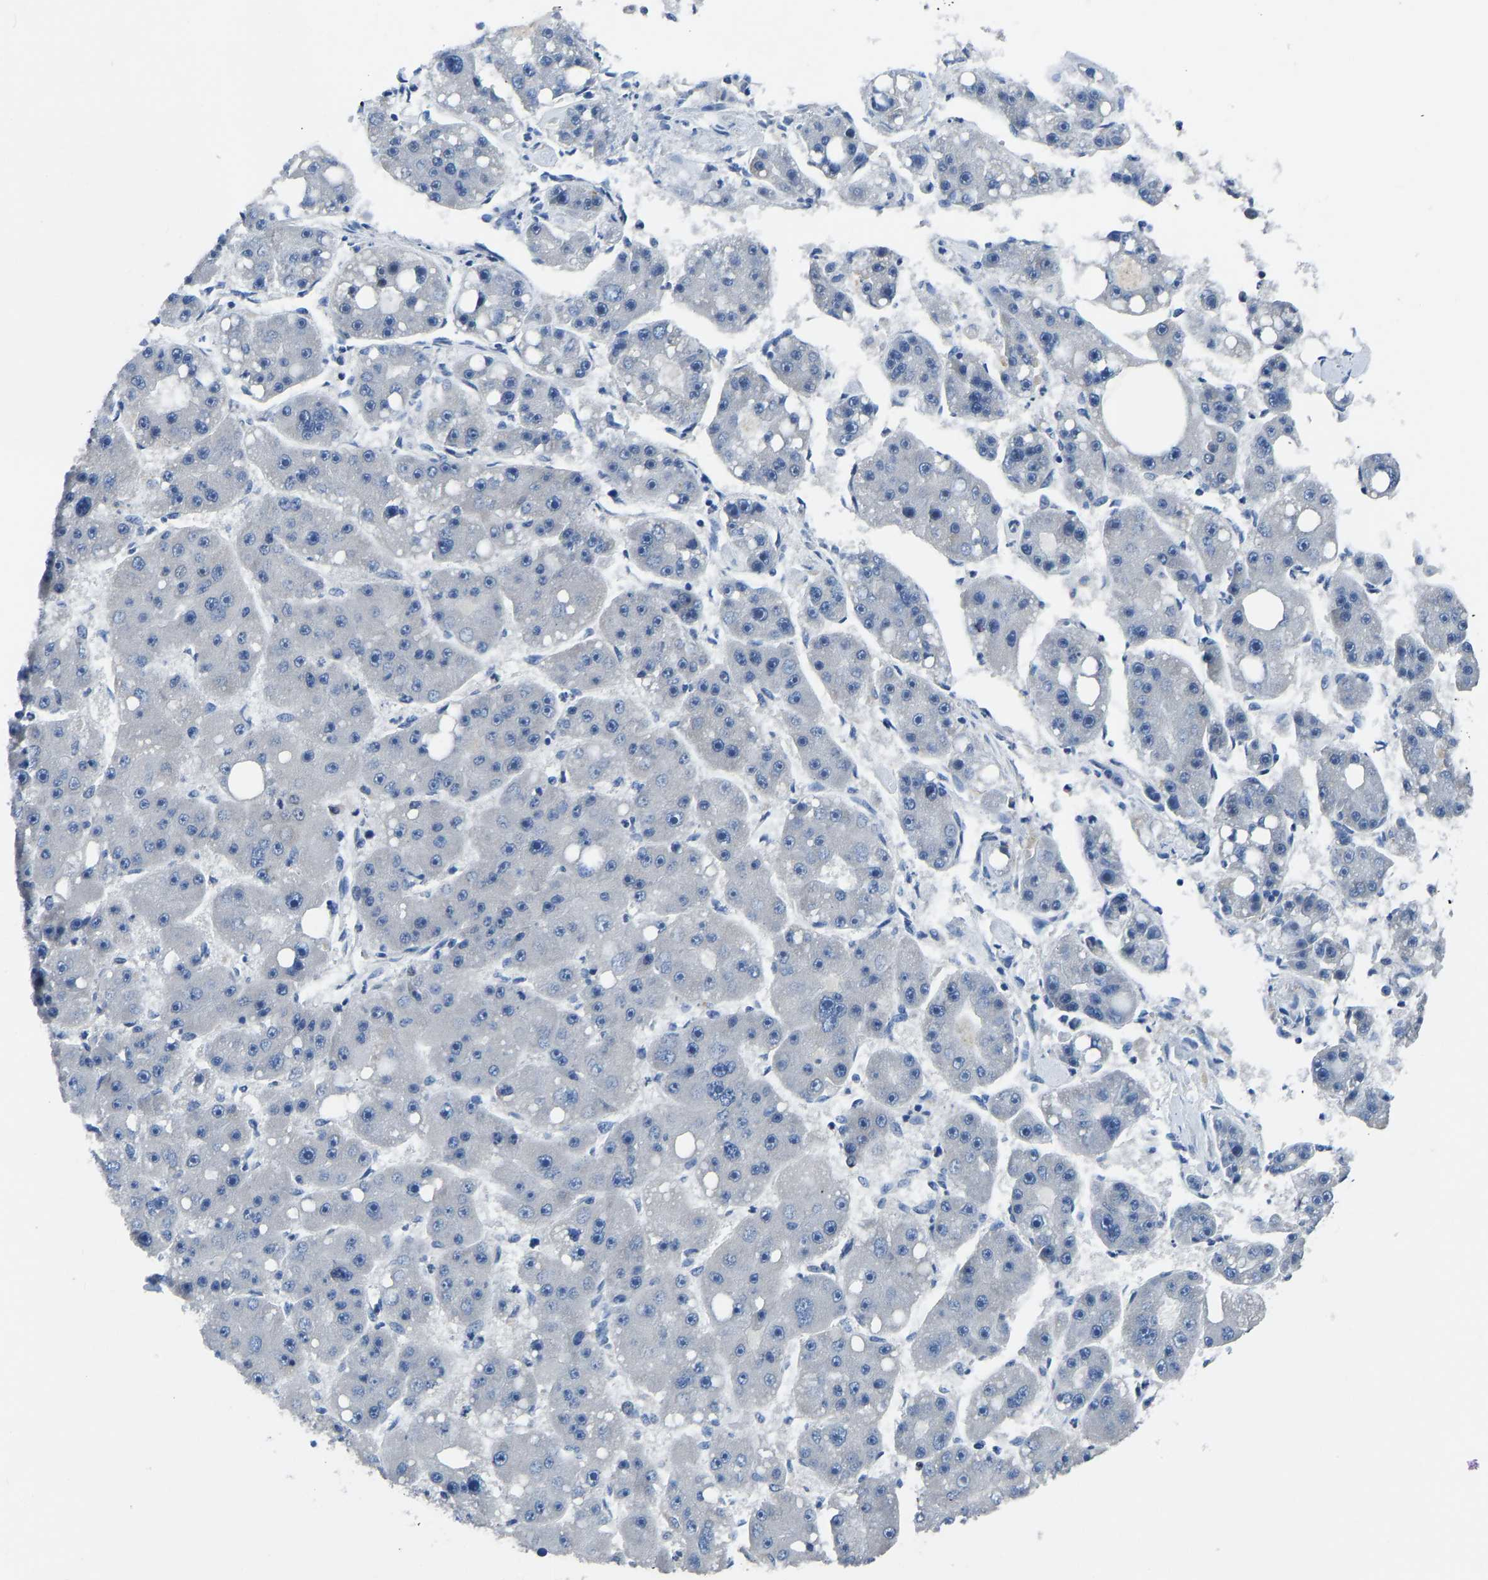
{"staining": {"intensity": "negative", "quantity": "none", "location": "none"}, "tissue": "liver cancer", "cell_type": "Tumor cells", "image_type": "cancer", "snomed": [{"axis": "morphology", "description": "Carcinoma, Hepatocellular, NOS"}, {"axis": "topography", "description": "Liver"}], "caption": "A high-resolution image shows immunohistochemistry (IHC) staining of liver cancer, which shows no significant expression in tumor cells.", "gene": "EGR1", "patient": {"sex": "female", "age": 61}}